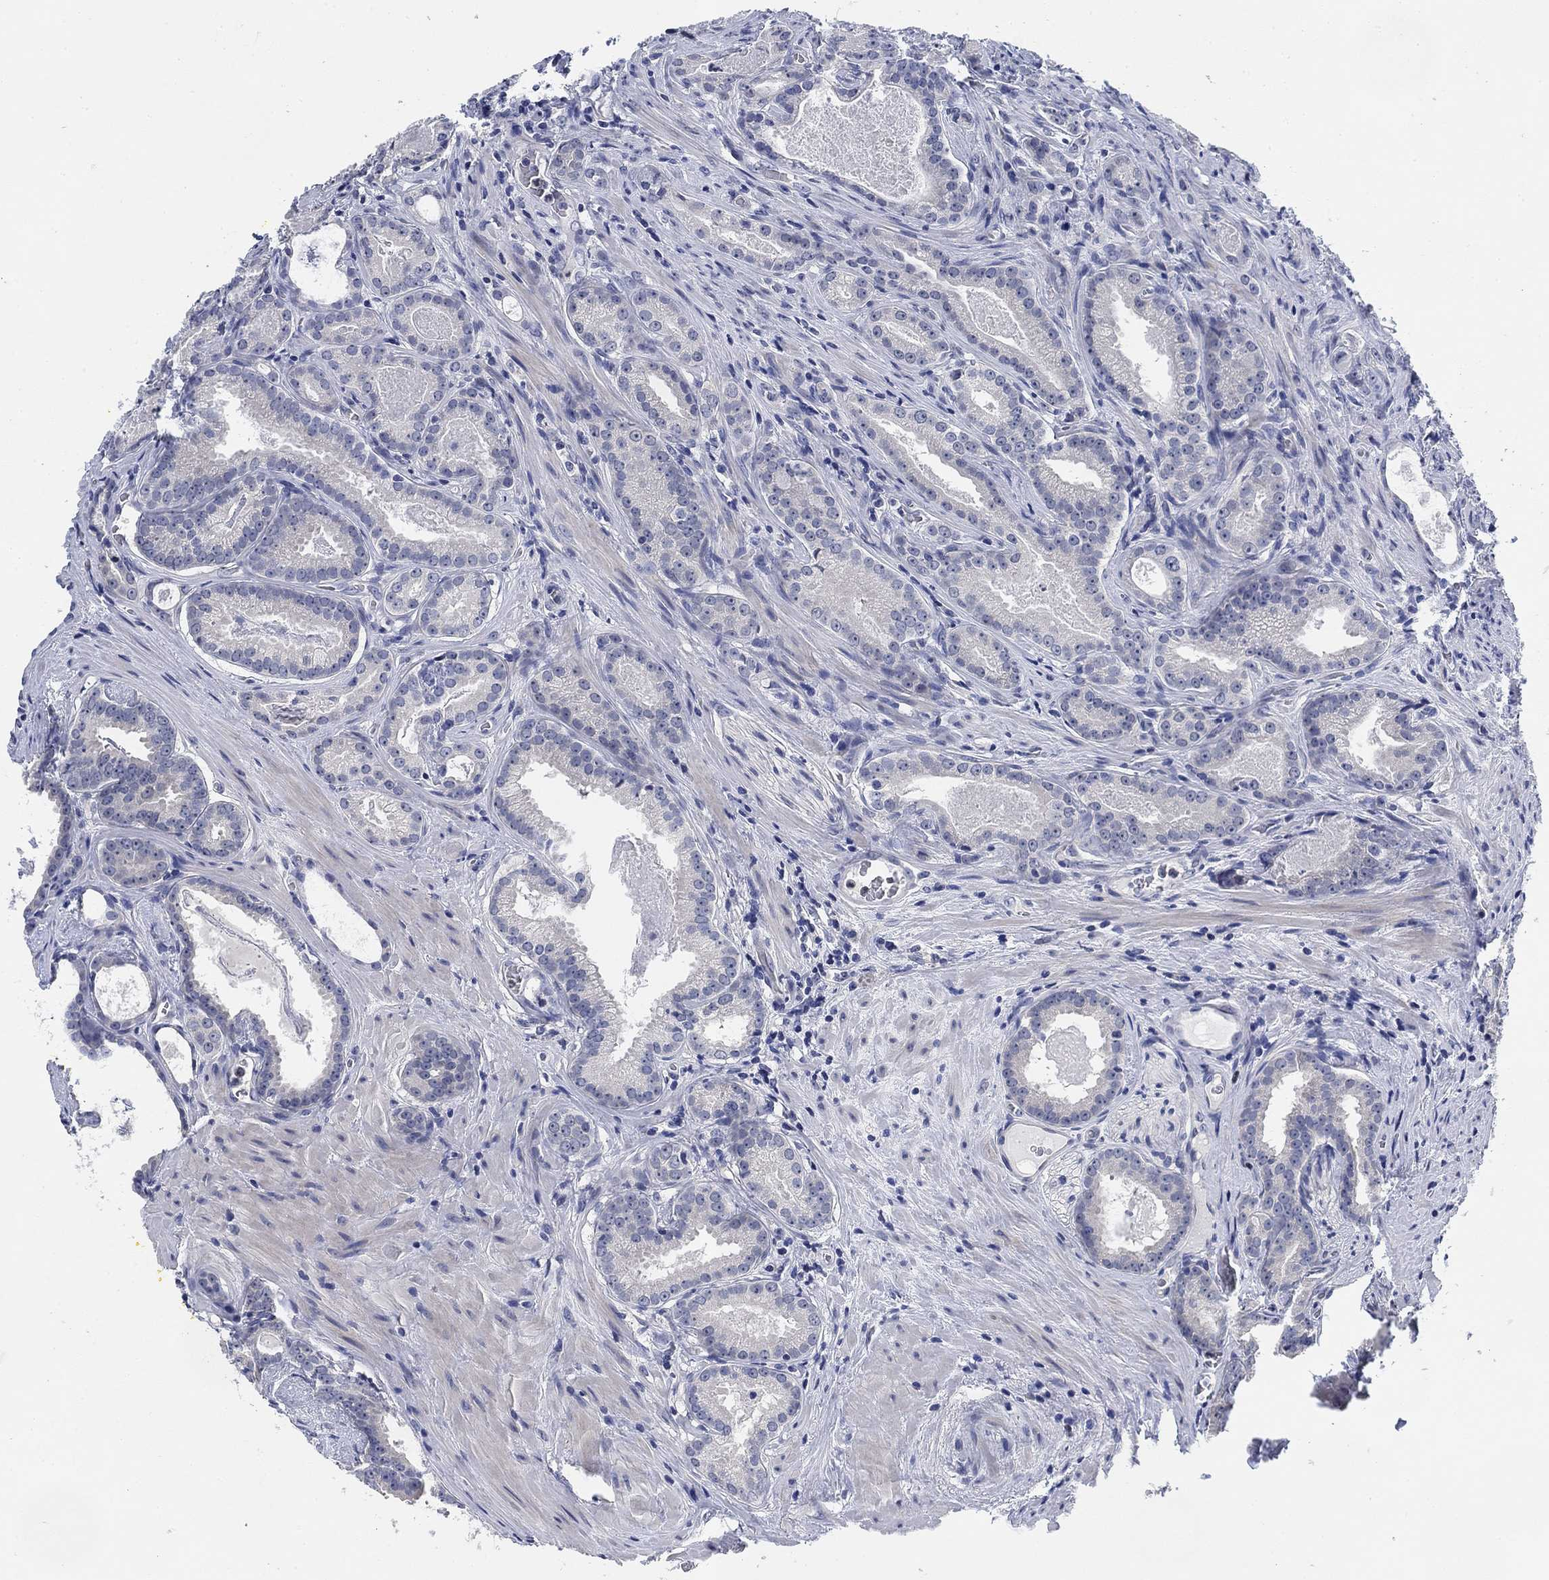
{"staining": {"intensity": "negative", "quantity": "none", "location": "none"}, "tissue": "prostate cancer", "cell_type": "Tumor cells", "image_type": "cancer", "snomed": [{"axis": "morphology", "description": "Adenocarcinoma, NOS"}, {"axis": "topography", "description": "Prostate"}], "caption": "DAB (3,3'-diaminobenzidine) immunohistochemical staining of prostate cancer (adenocarcinoma) displays no significant positivity in tumor cells.", "gene": "DAZL", "patient": {"sex": "male", "age": 61}}